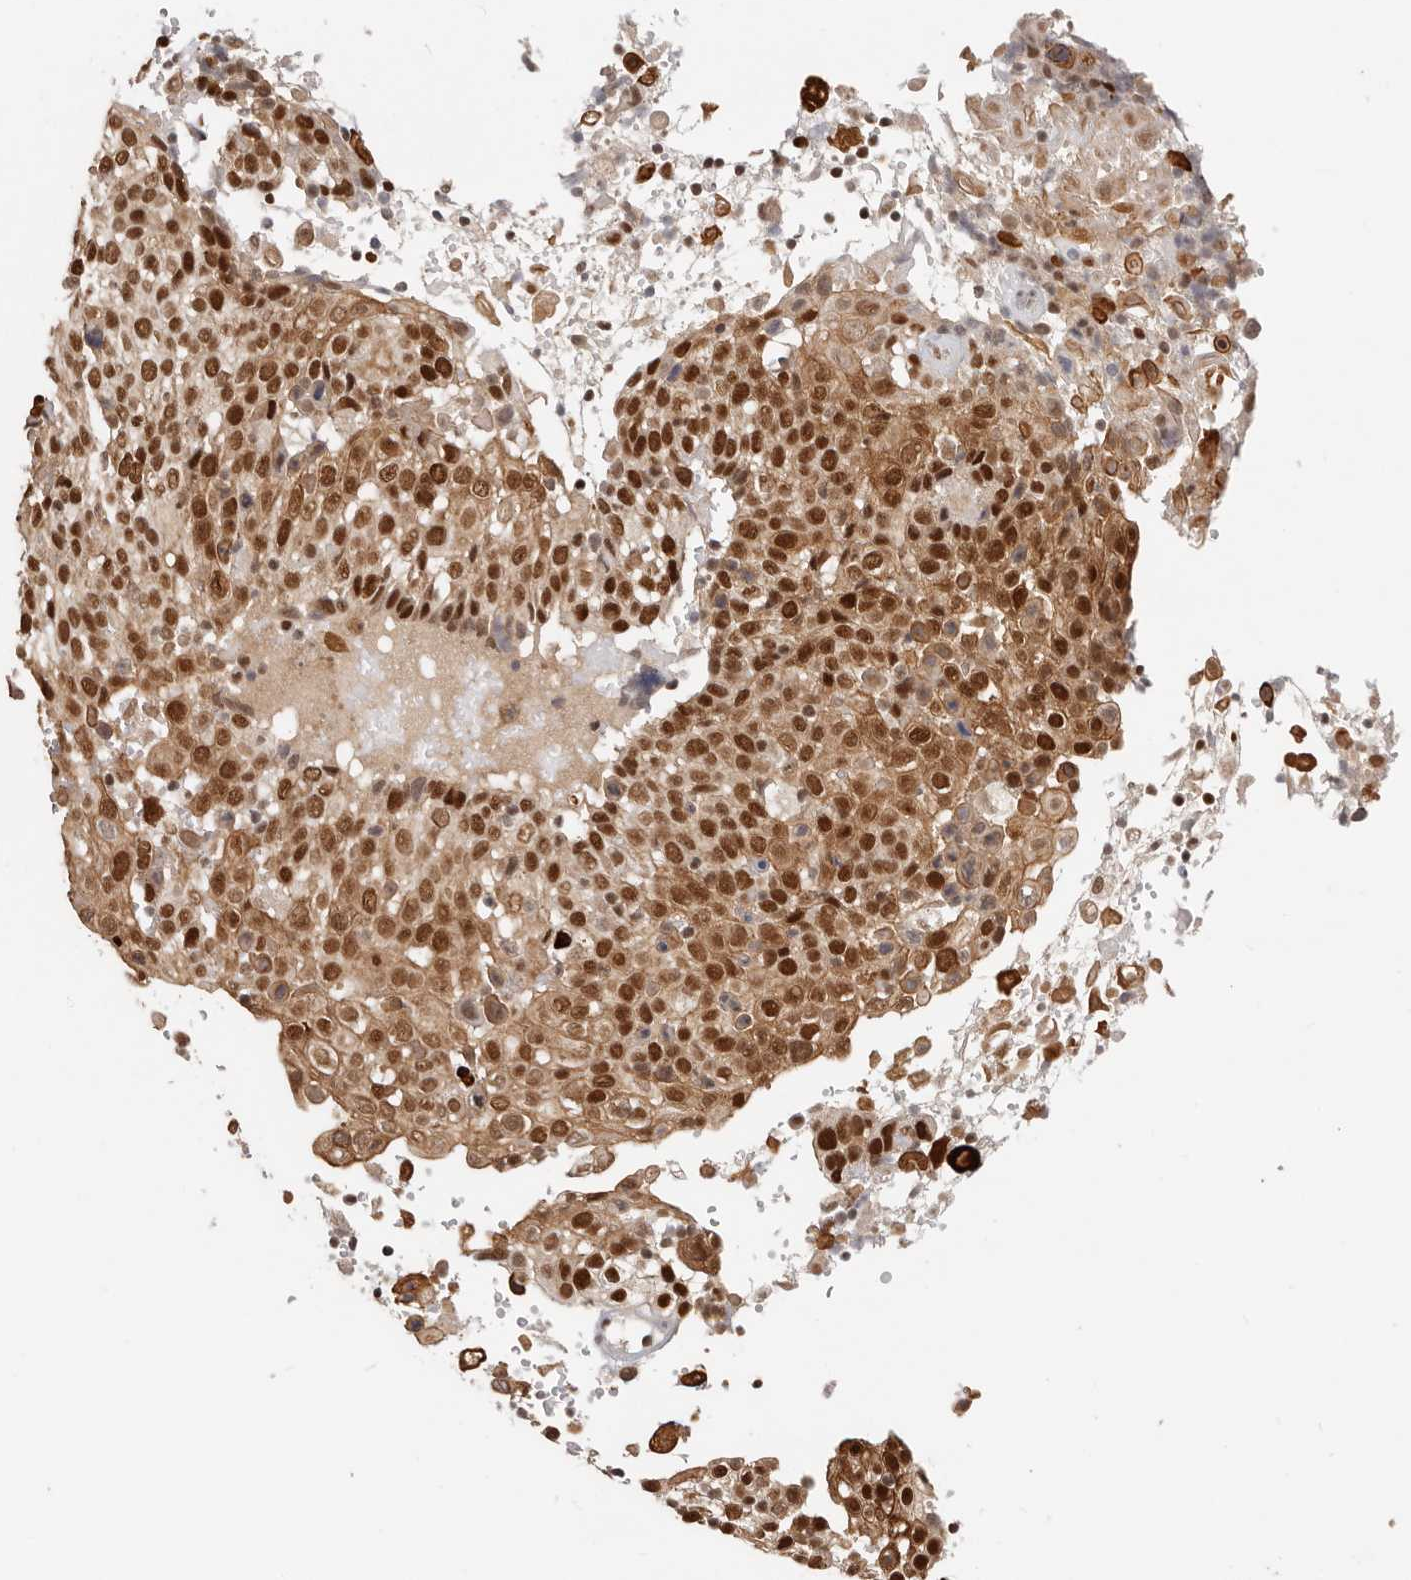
{"staining": {"intensity": "strong", "quantity": ">75%", "location": "cytoplasmic/membranous,nuclear"}, "tissue": "cervical cancer", "cell_type": "Tumor cells", "image_type": "cancer", "snomed": [{"axis": "morphology", "description": "Squamous cell carcinoma, NOS"}, {"axis": "topography", "description": "Cervix"}], "caption": "Immunohistochemical staining of human cervical cancer demonstrates high levels of strong cytoplasmic/membranous and nuclear protein expression in approximately >75% of tumor cells. Nuclei are stained in blue.", "gene": "RFC2", "patient": {"sex": "female", "age": 74}}